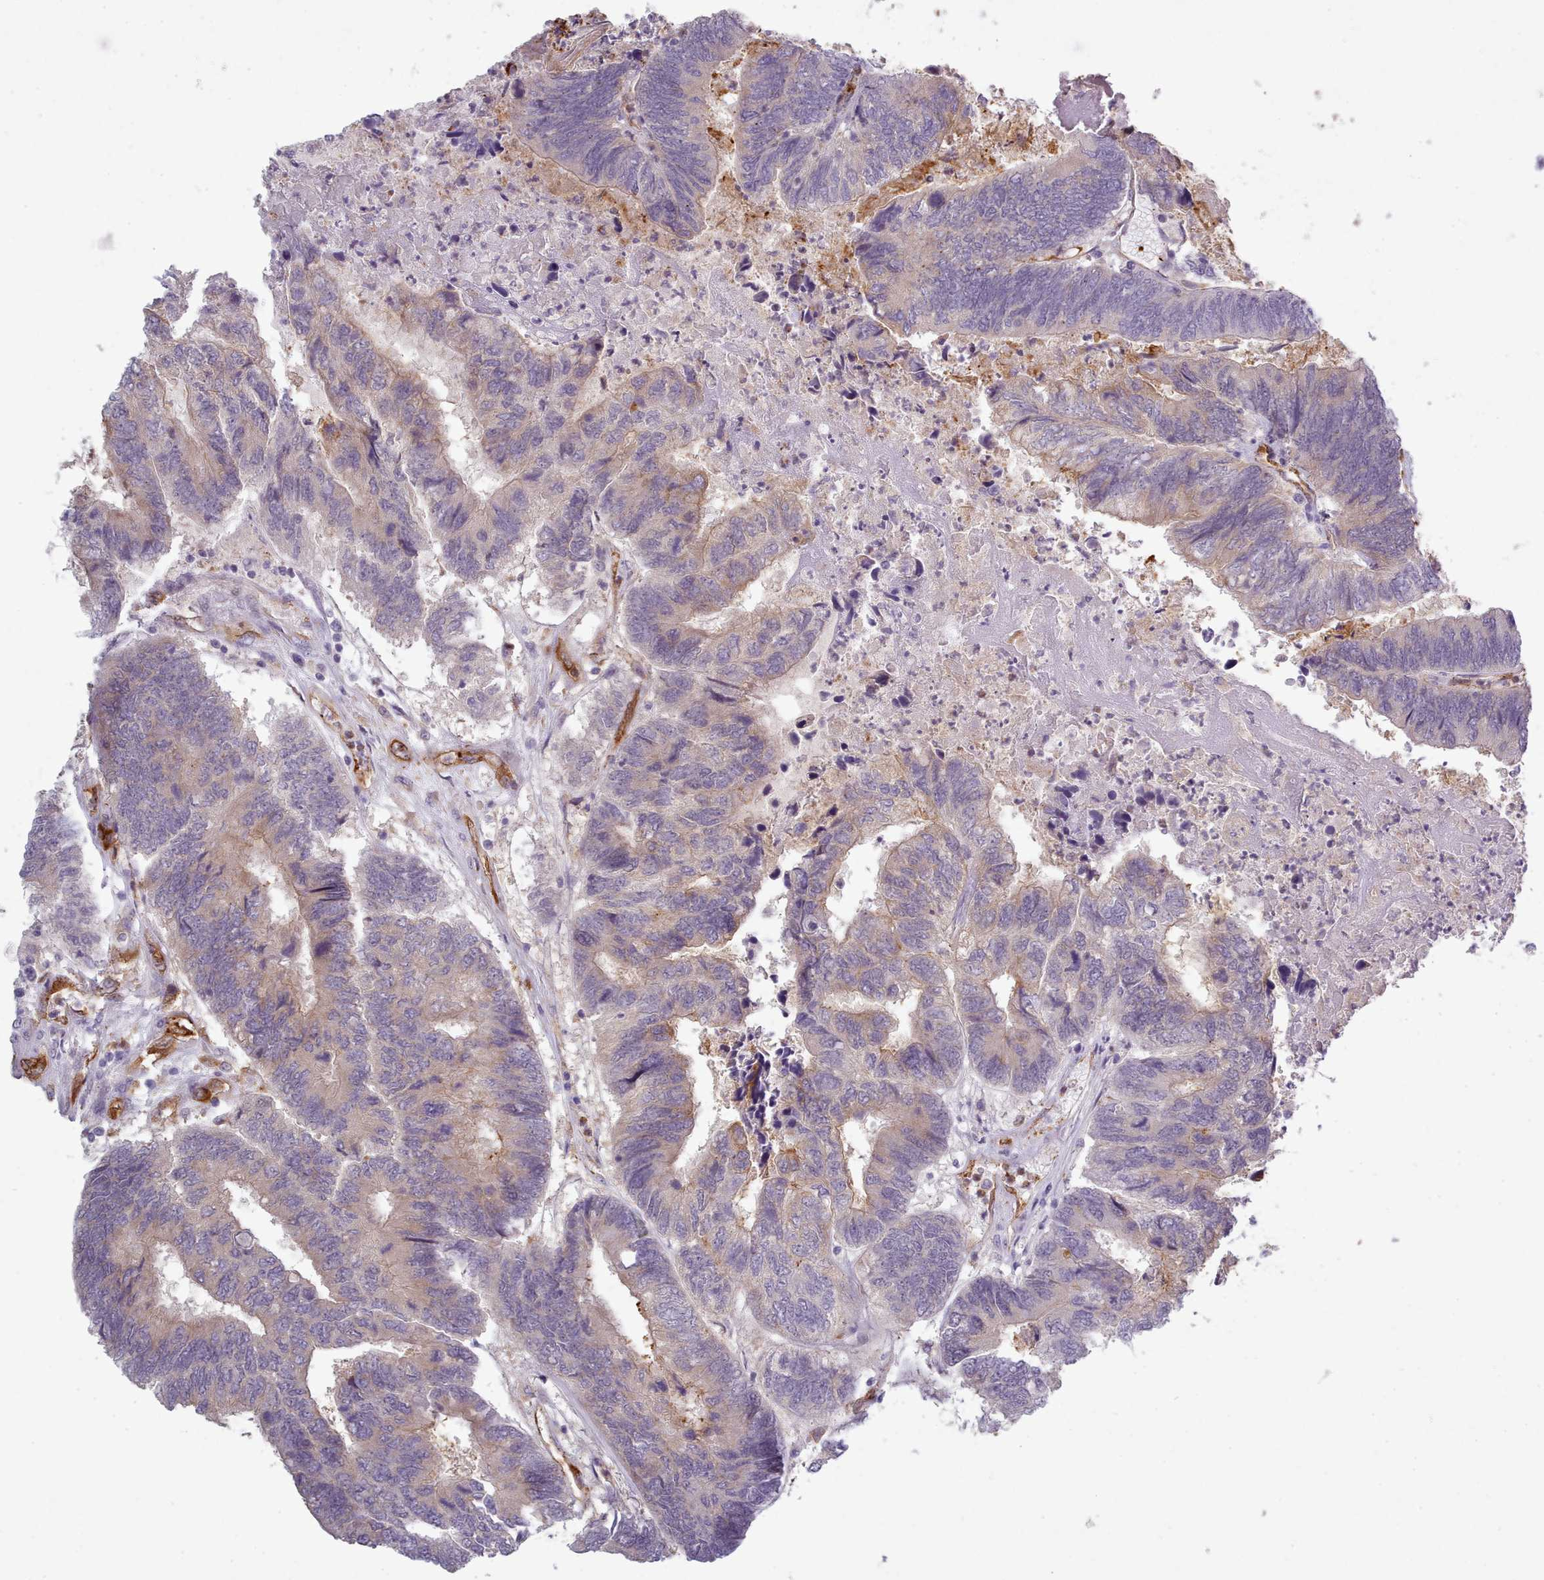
{"staining": {"intensity": "weak", "quantity": "<25%", "location": "cytoplasmic/membranous"}, "tissue": "colorectal cancer", "cell_type": "Tumor cells", "image_type": "cancer", "snomed": [{"axis": "morphology", "description": "Adenocarcinoma, NOS"}, {"axis": "topography", "description": "Colon"}], "caption": "A micrograph of colorectal adenocarcinoma stained for a protein exhibits no brown staining in tumor cells.", "gene": "CD300LF", "patient": {"sex": "female", "age": 67}}